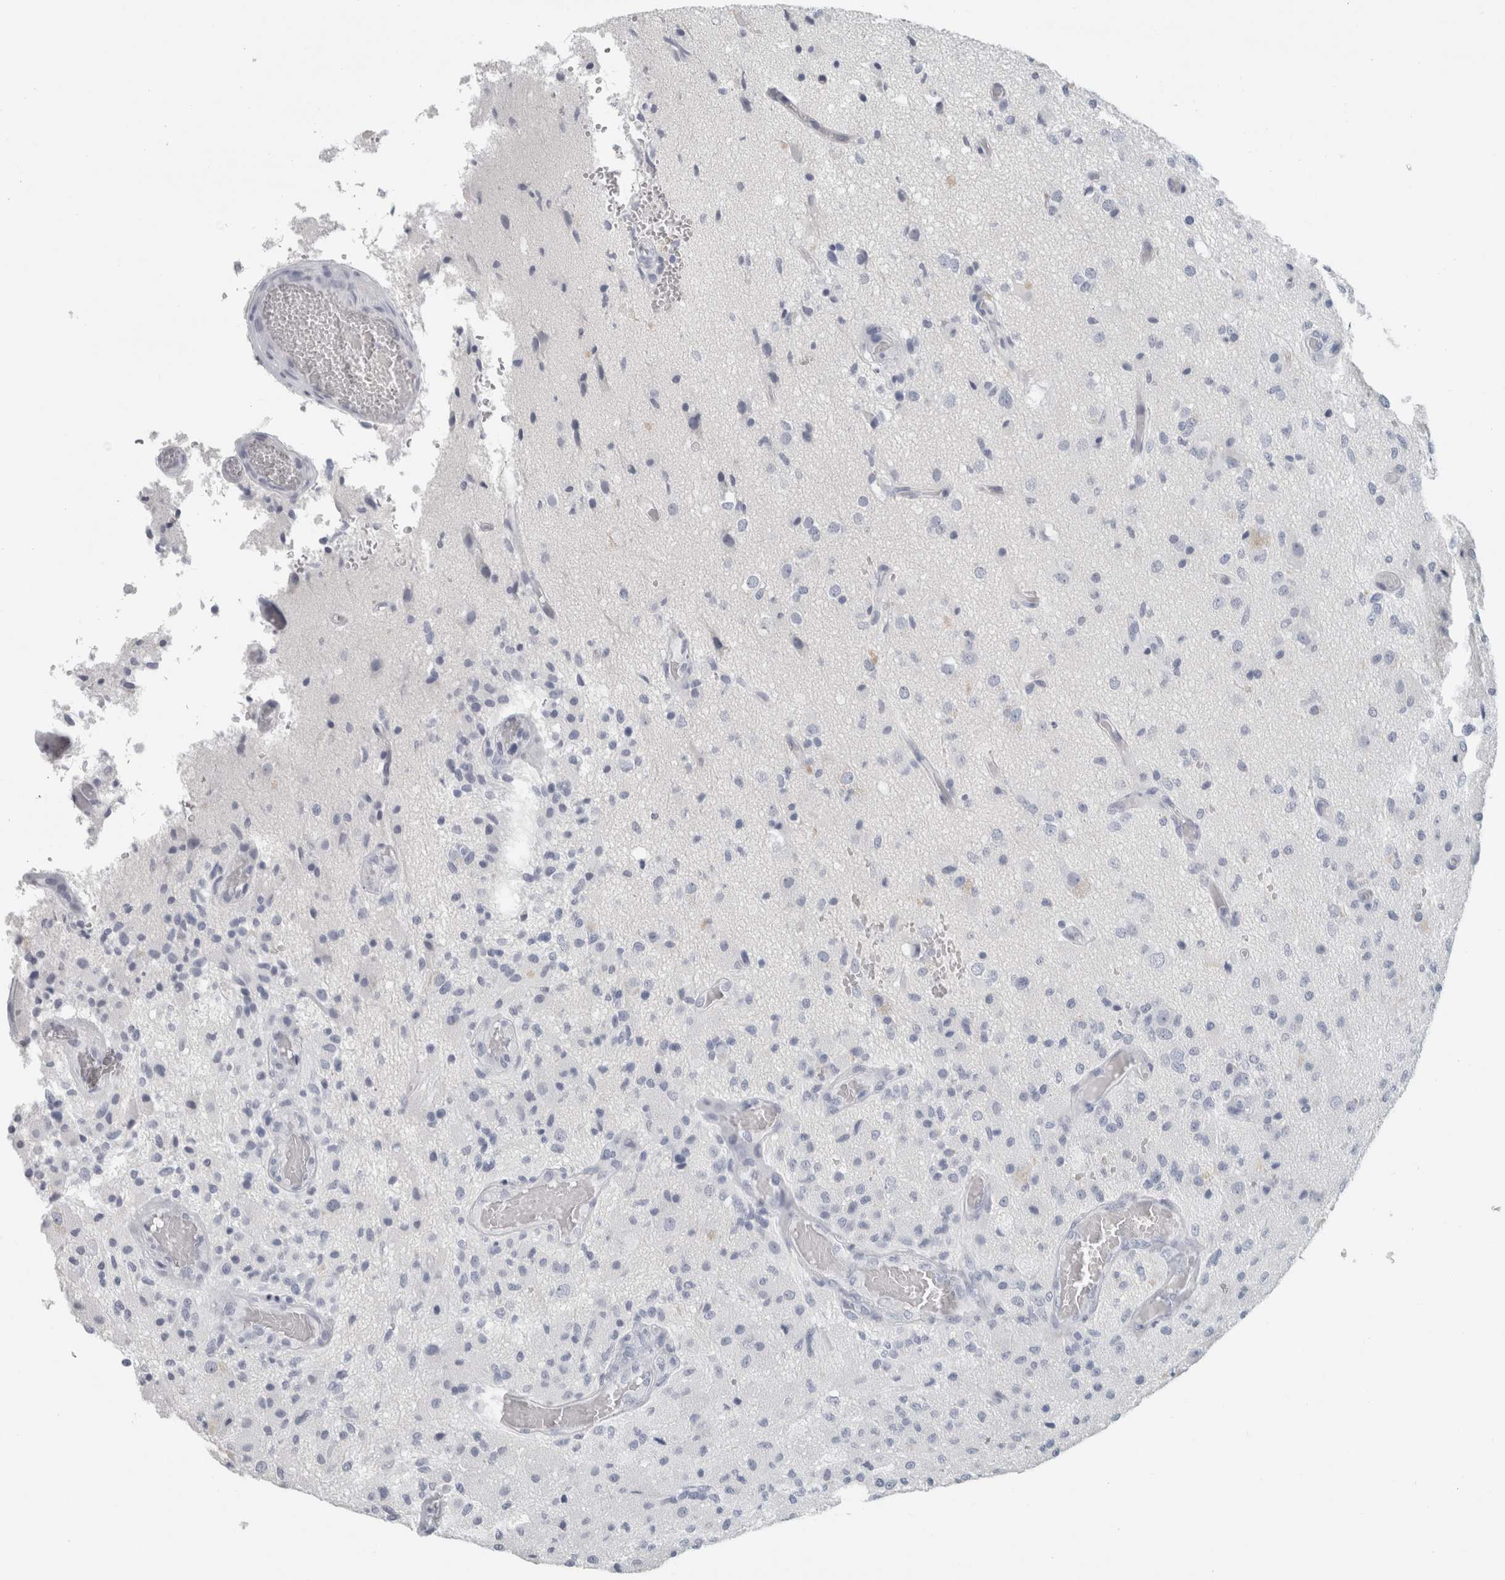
{"staining": {"intensity": "negative", "quantity": "none", "location": "none"}, "tissue": "glioma", "cell_type": "Tumor cells", "image_type": "cancer", "snomed": [{"axis": "morphology", "description": "Normal tissue, NOS"}, {"axis": "morphology", "description": "Glioma, malignant, High grade"}, {"axis": "topography", "description": "Cerebral cortex"}], "caption": "High power microscopy micrograph of an IHC micrograph of glioma, revealing no significant expression in tumor cells.", "gene": "SLC28A3", "patient": {"sex": "male", "age": 77}}